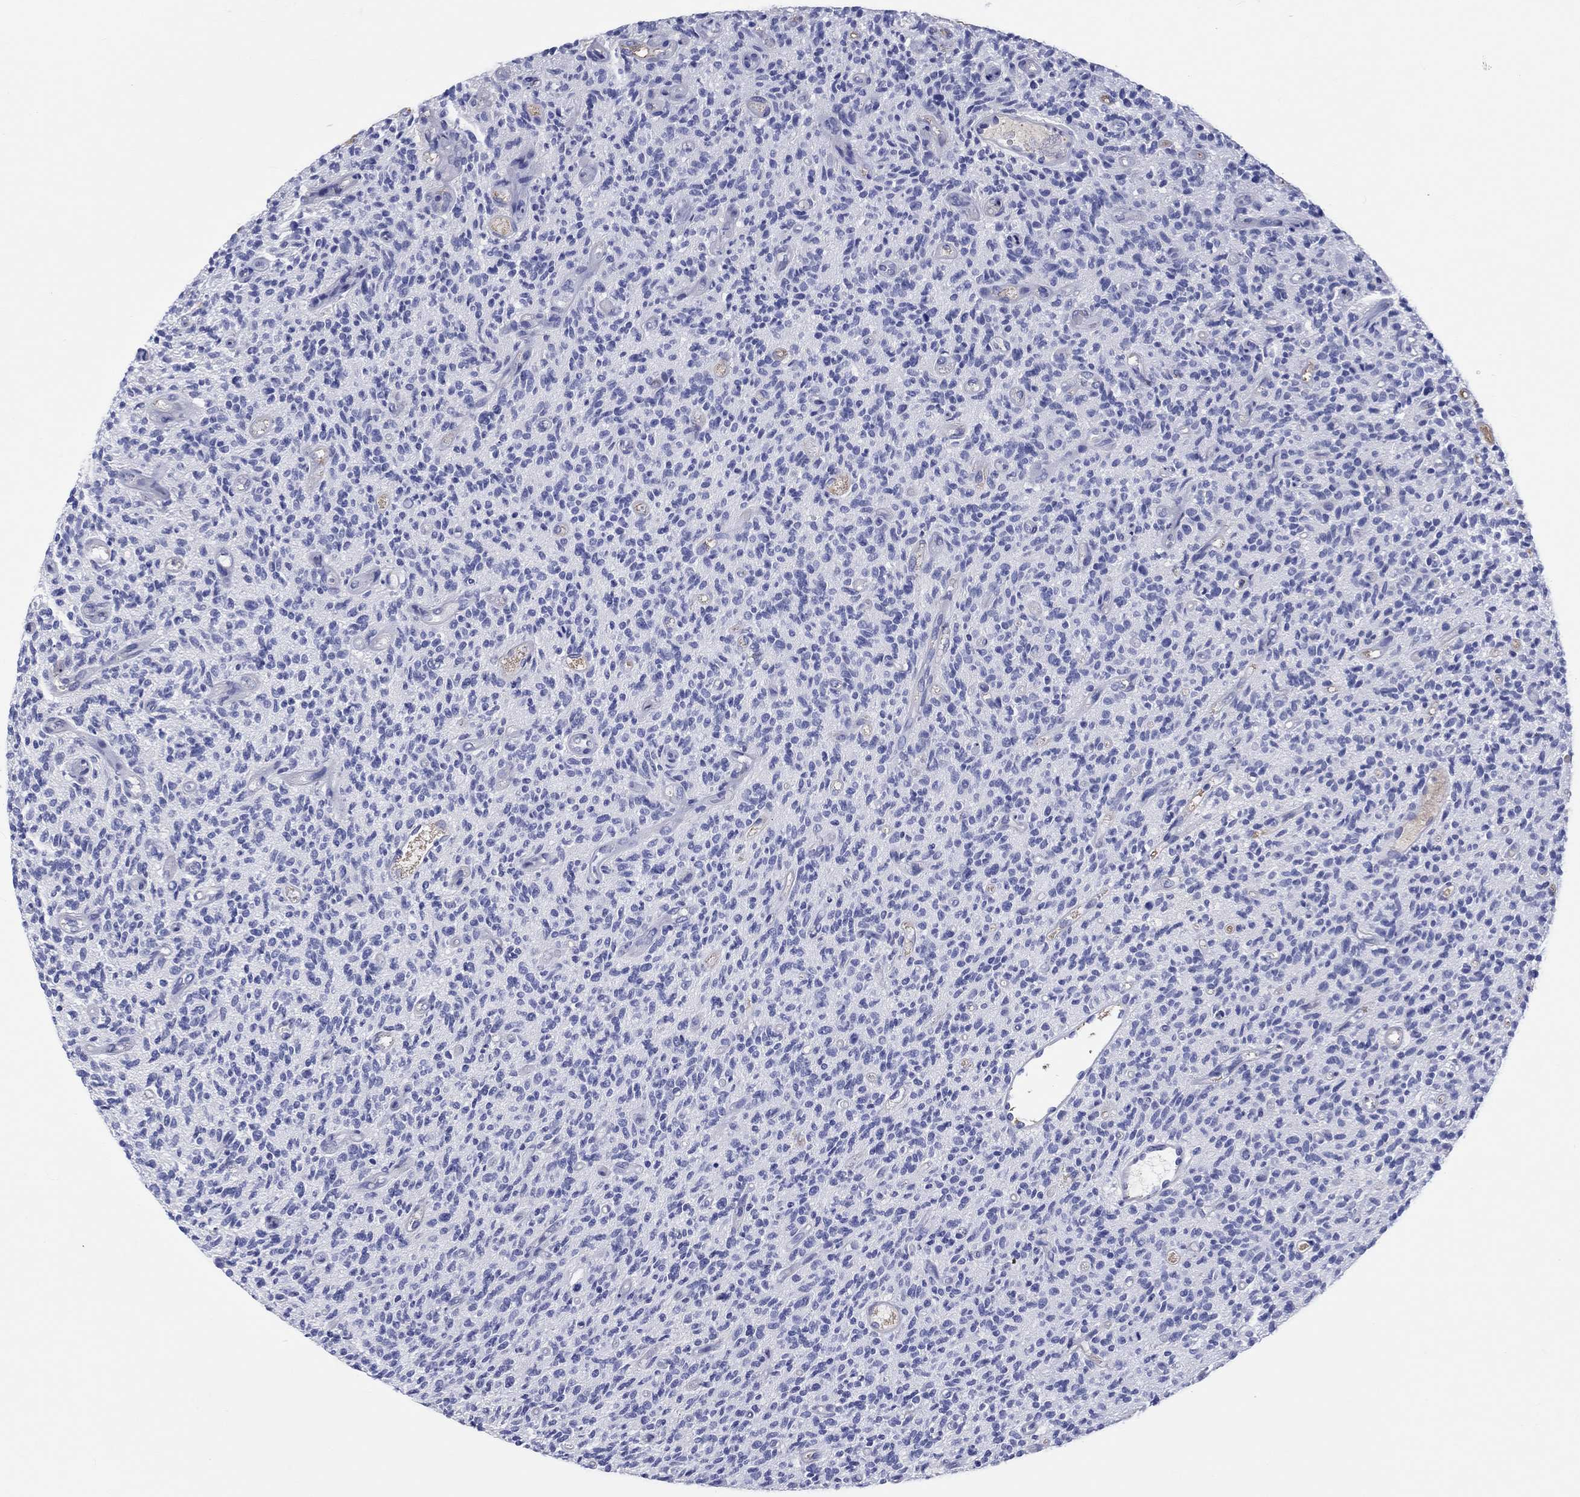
{"staining": {"intensity": "negative", "quantity": "none", "location": "none"}, "tissue": "glioma", "cell_type": "Tumor cells", "image_type": "cancer", "snomed": [{"axis": "morphology", "description": "Glioma, malignant, High grade"}, {"axis": "topography", "description": "Brain"}], "caption": "There is no significant expression in tumor cells of malignant high-grade glioma. (Immunohistochemistry, brightfield microscopy, high magnification).", "gene": "CDY2B", "patient": {"sex": "male", "age": 64}}